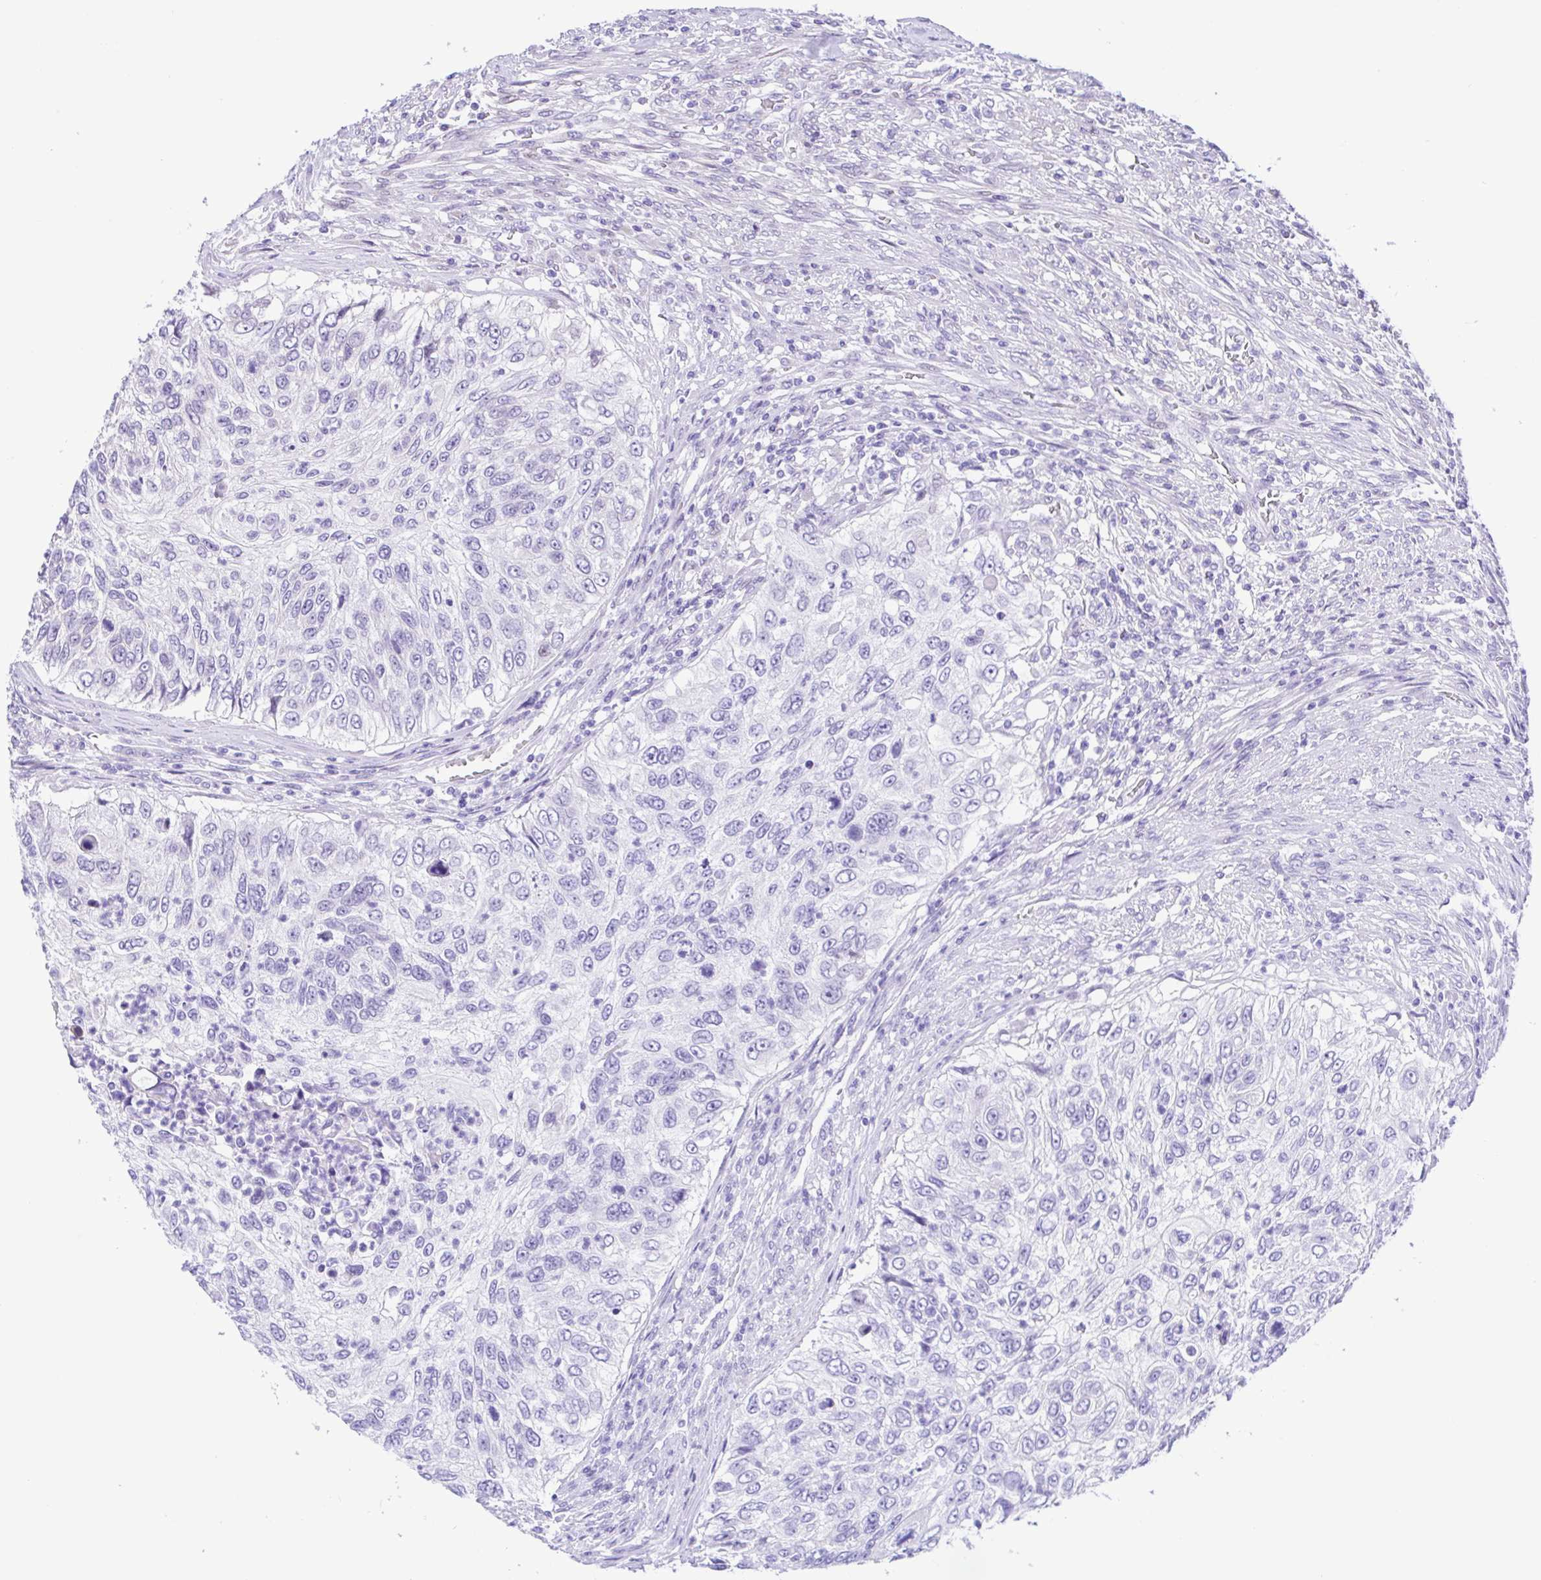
{"staining": {"intensity": "negative", "quantity": "none", "location": "none"}, "tissue": "urothelial cancer", "cell_type": "Tumor cells", "image_type": "cancer", "snomed": [{"axis": "morphology", "description": "Urothelial carcinoma, High grade"}, {"axis": "topography", "description": "Urinary bladder"}], "caption": "Protein analysis of urothelial carcinoma (high-grade) shows no significant expression in tumor cells.", "gene": "TGM3", "patient": {"sex": "female", "age": 60}}